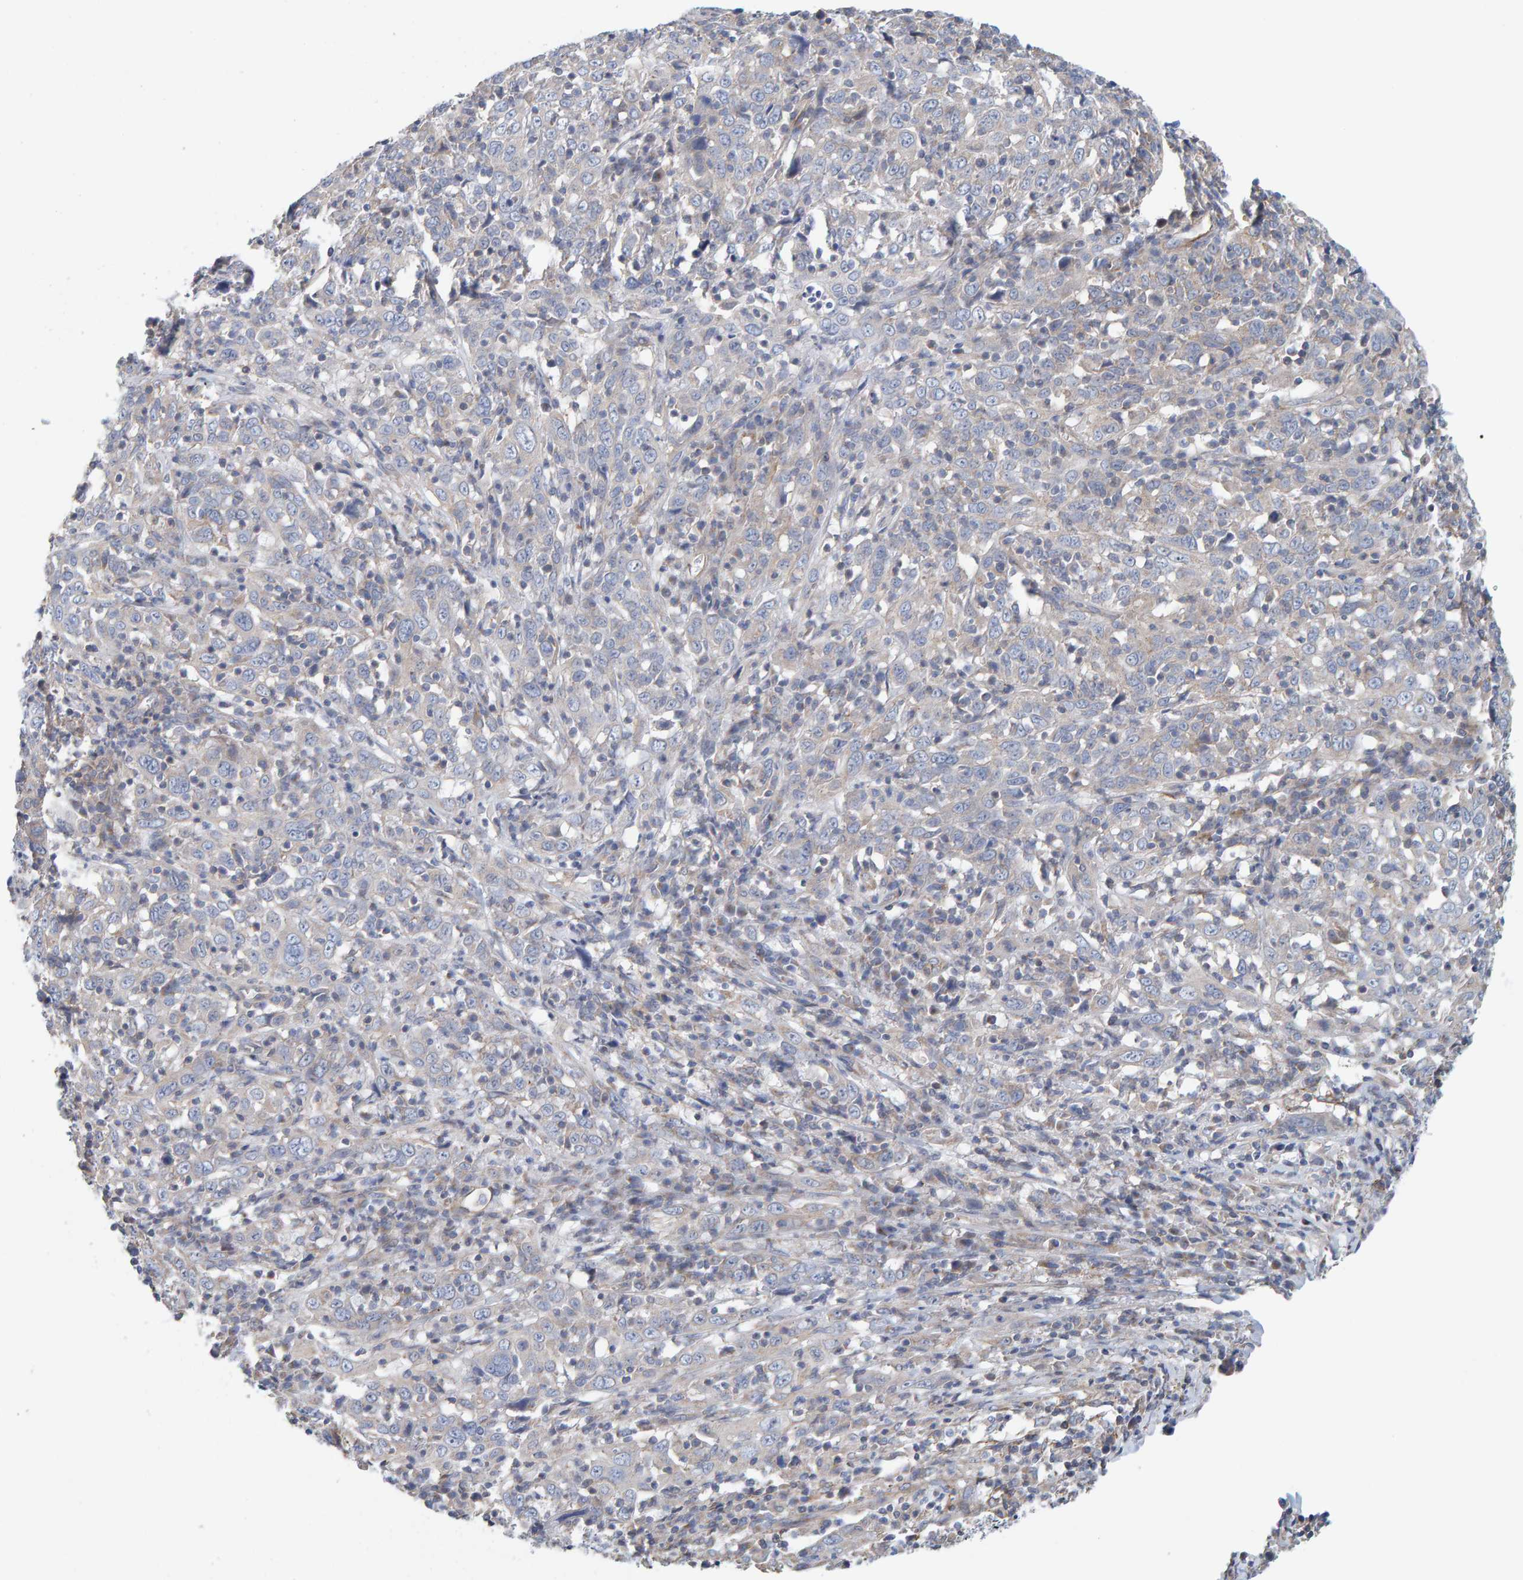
{"staining": {"intensity": "negative", "quantity": "none", "location": "none"}, "tissue": "cervical cancer", "cell_type": "Tumor cells", "image_type": "cancer", "snomed": [{"axis": "morphology", "description": "Squamous cell carcinoma, NOS"}, {"axis": "topography", "description": "Cervix"}], "caption": "A photomicrograph of human cervical cancer is negative for staining in tumor cells.", "gene": "RGP1", "patient": {"sex": "female", "age": 46}}